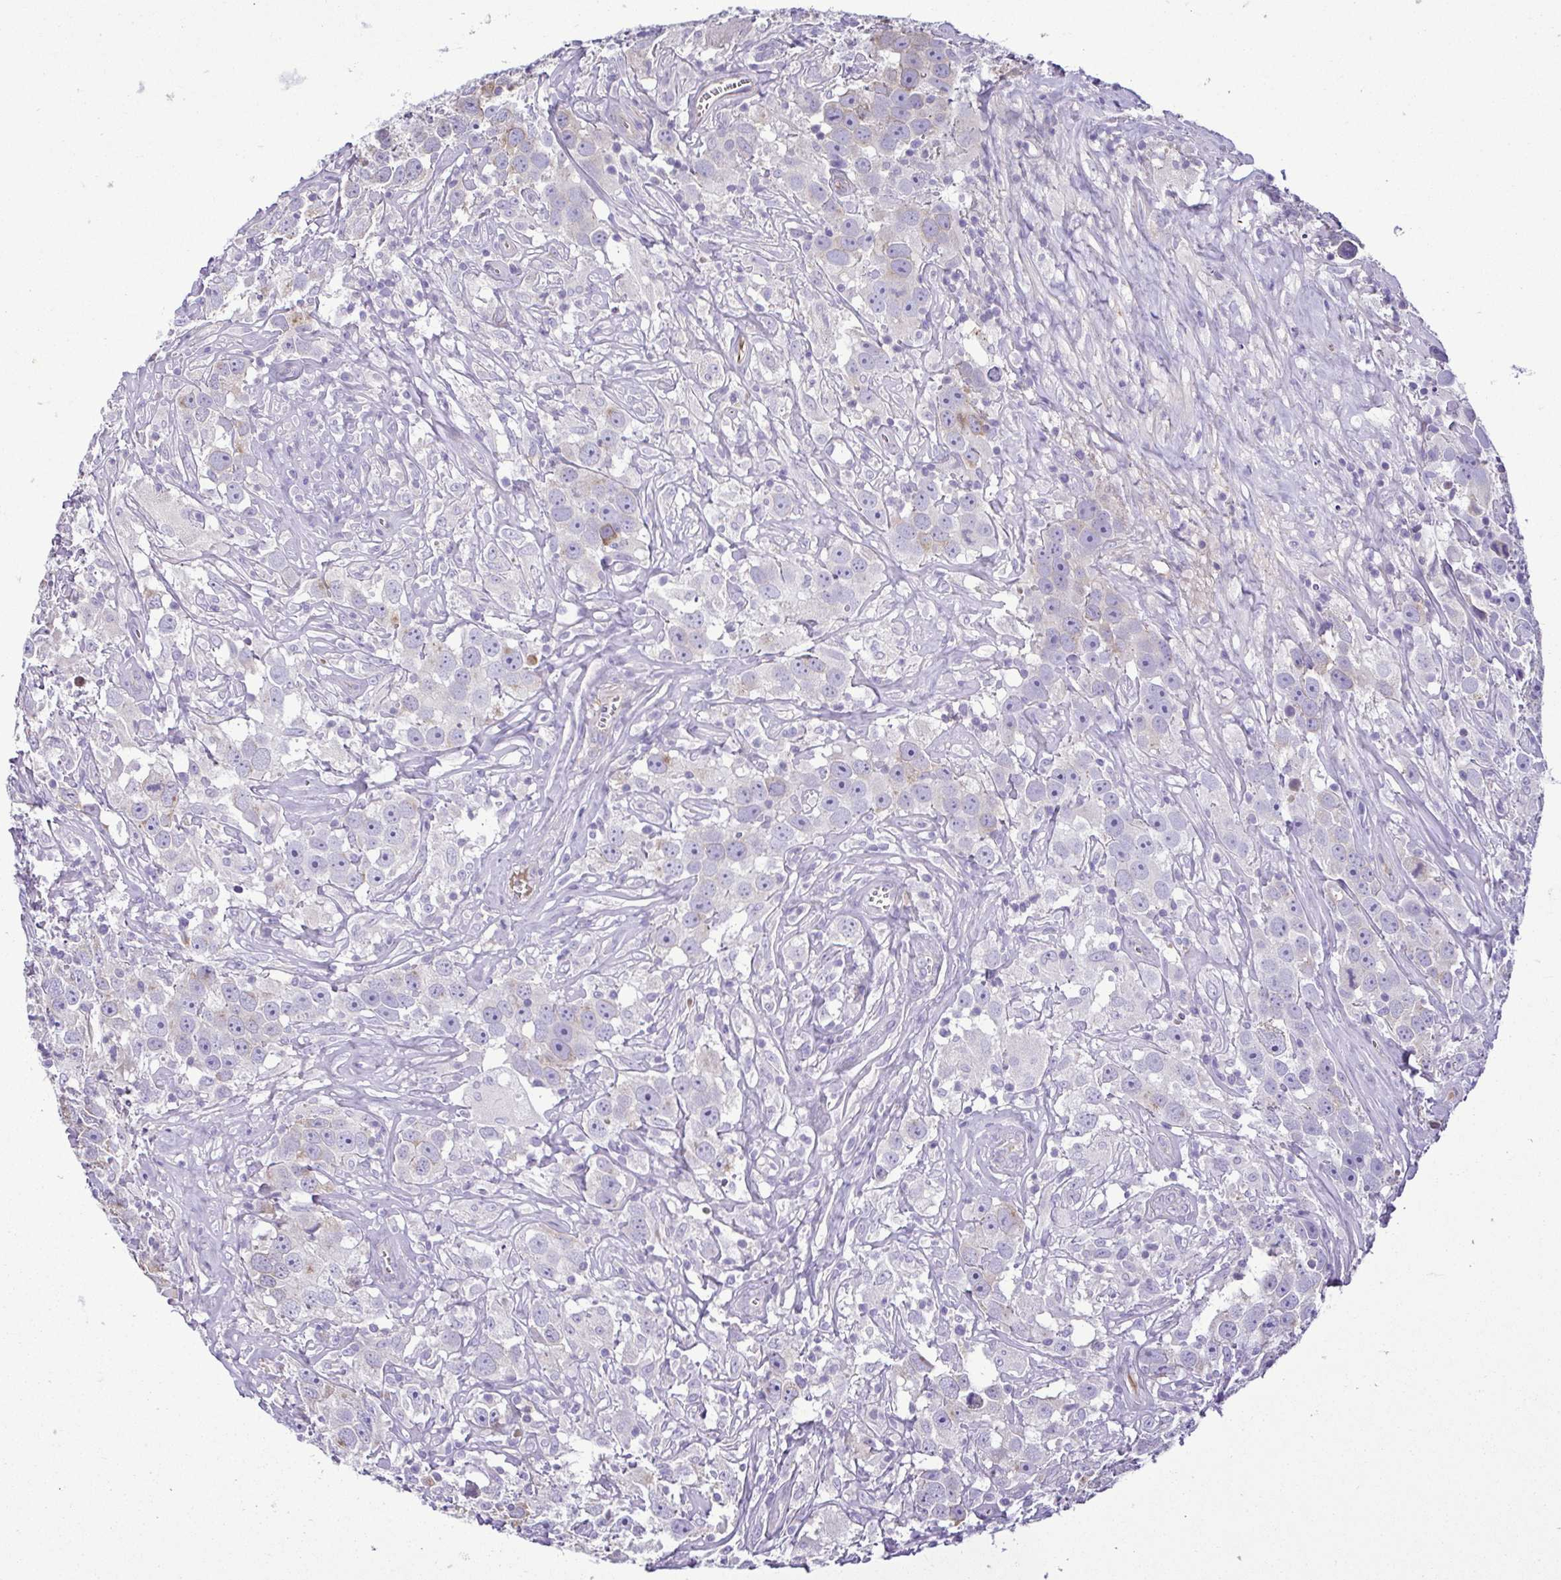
{"staining": {"intensity": "negative", "quantity": "none", "location": "none"}, "tissue": "testis cancer", "cell_type": "Tumor cells", "image_type": "cancer", "snomed": [{"axis": "morphology", "description": "Seminoma, NOS"}, {"axis": "topography", "description": "Testis"}], "caption": "The histopathology image reveals no staining of tumor cells in seminoma (testis).", "gene": "MYL10", "patient": {"sex": "male", "age": 49}}